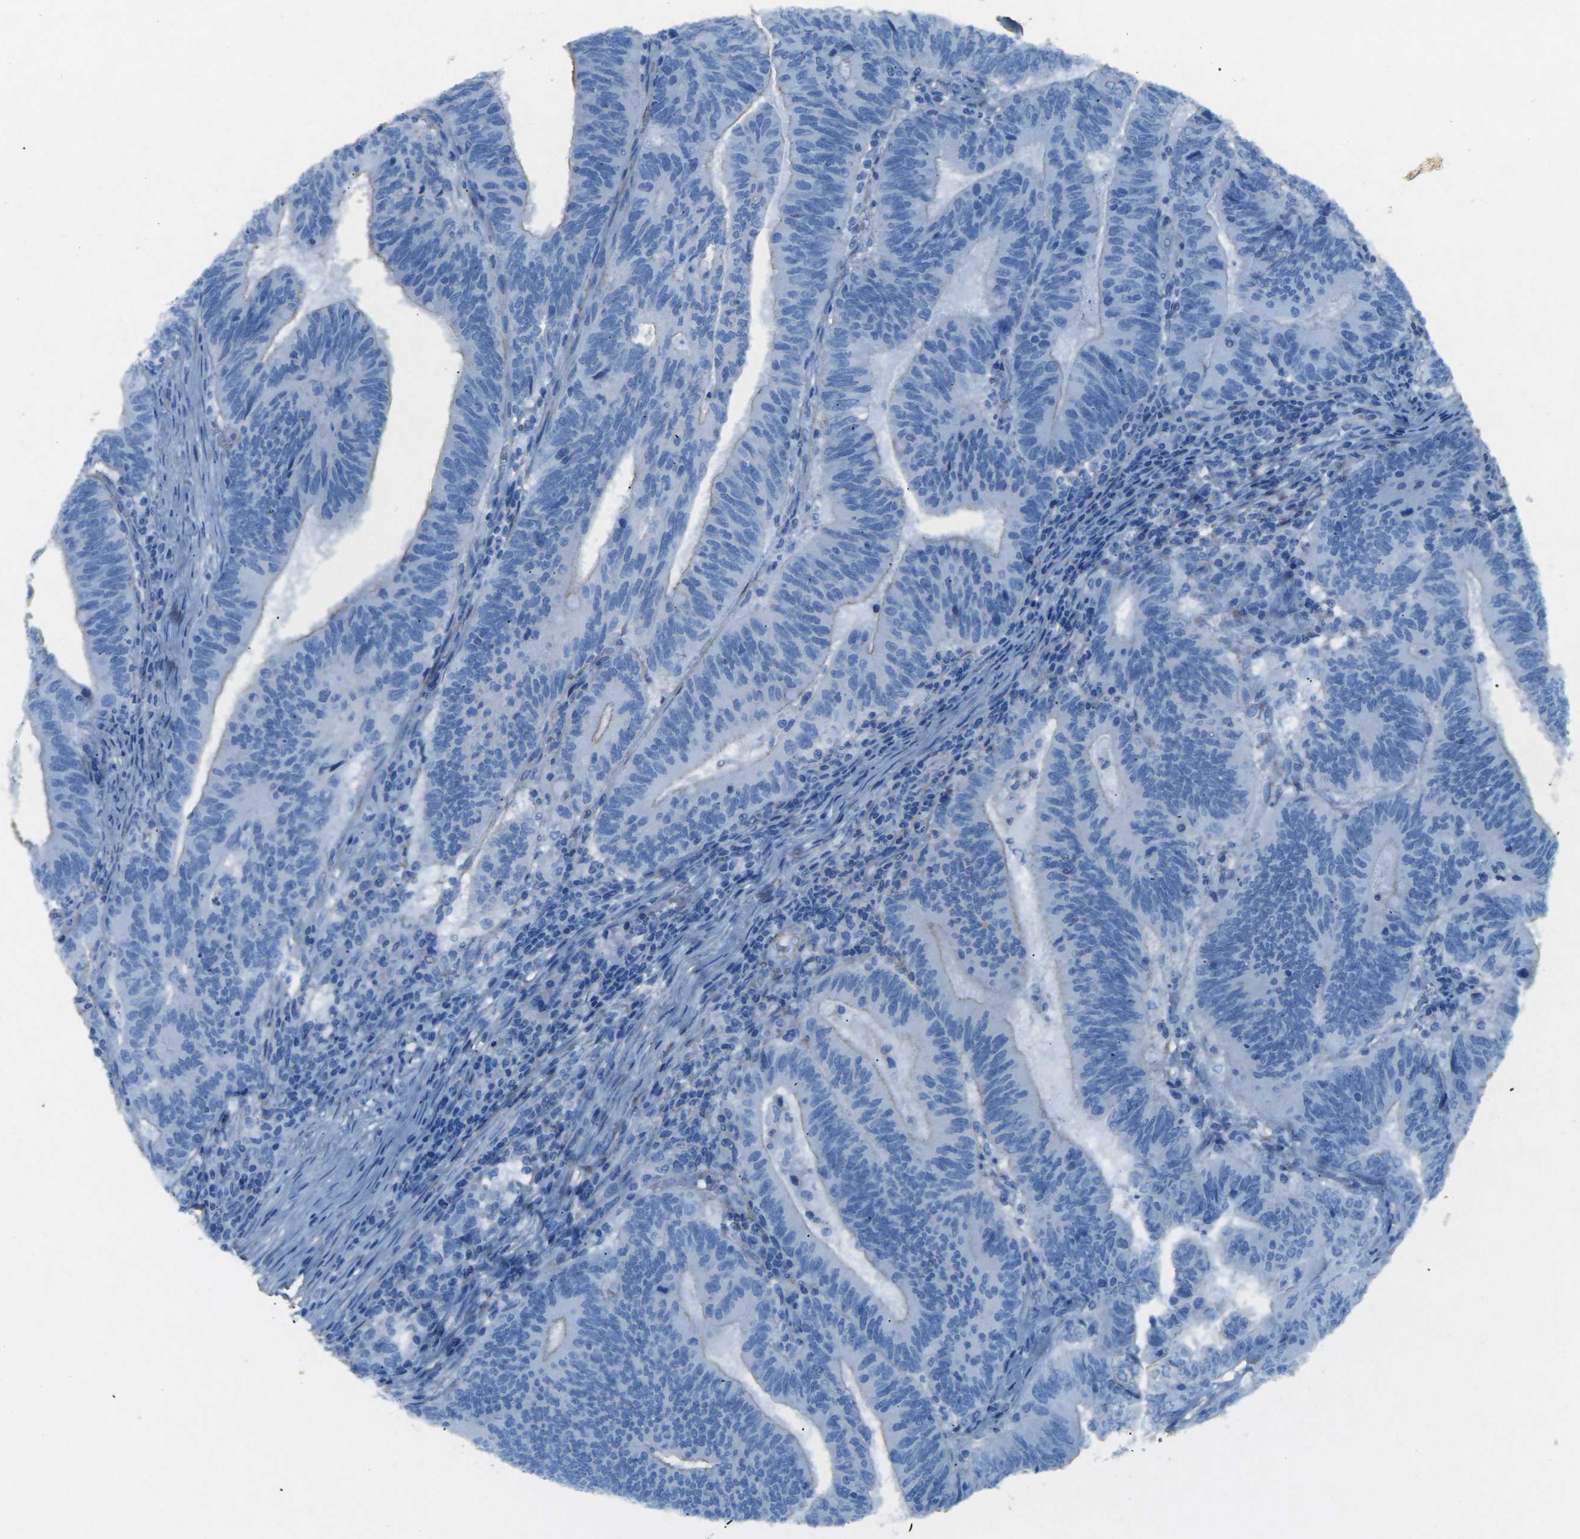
{"staining": {"intensity": "weak", "quantity": "<25%", "location": "cytoplasmic/membranous"}, "tissue": "colorectal cancer", "cell_type": "Tumor cells", "image_type": "cancer", "snomed": [{"axis": "morphology", "description": "Adenocarcinoma, NOS"}, {"axis": "topography", "description": "Colon"}], "caption": "Histopathology image shows no protein positivity in tumor cells of colorectal cancer tissue.", "gene": "EPHA7", "patient": {"sex": "male", "age": 45}}